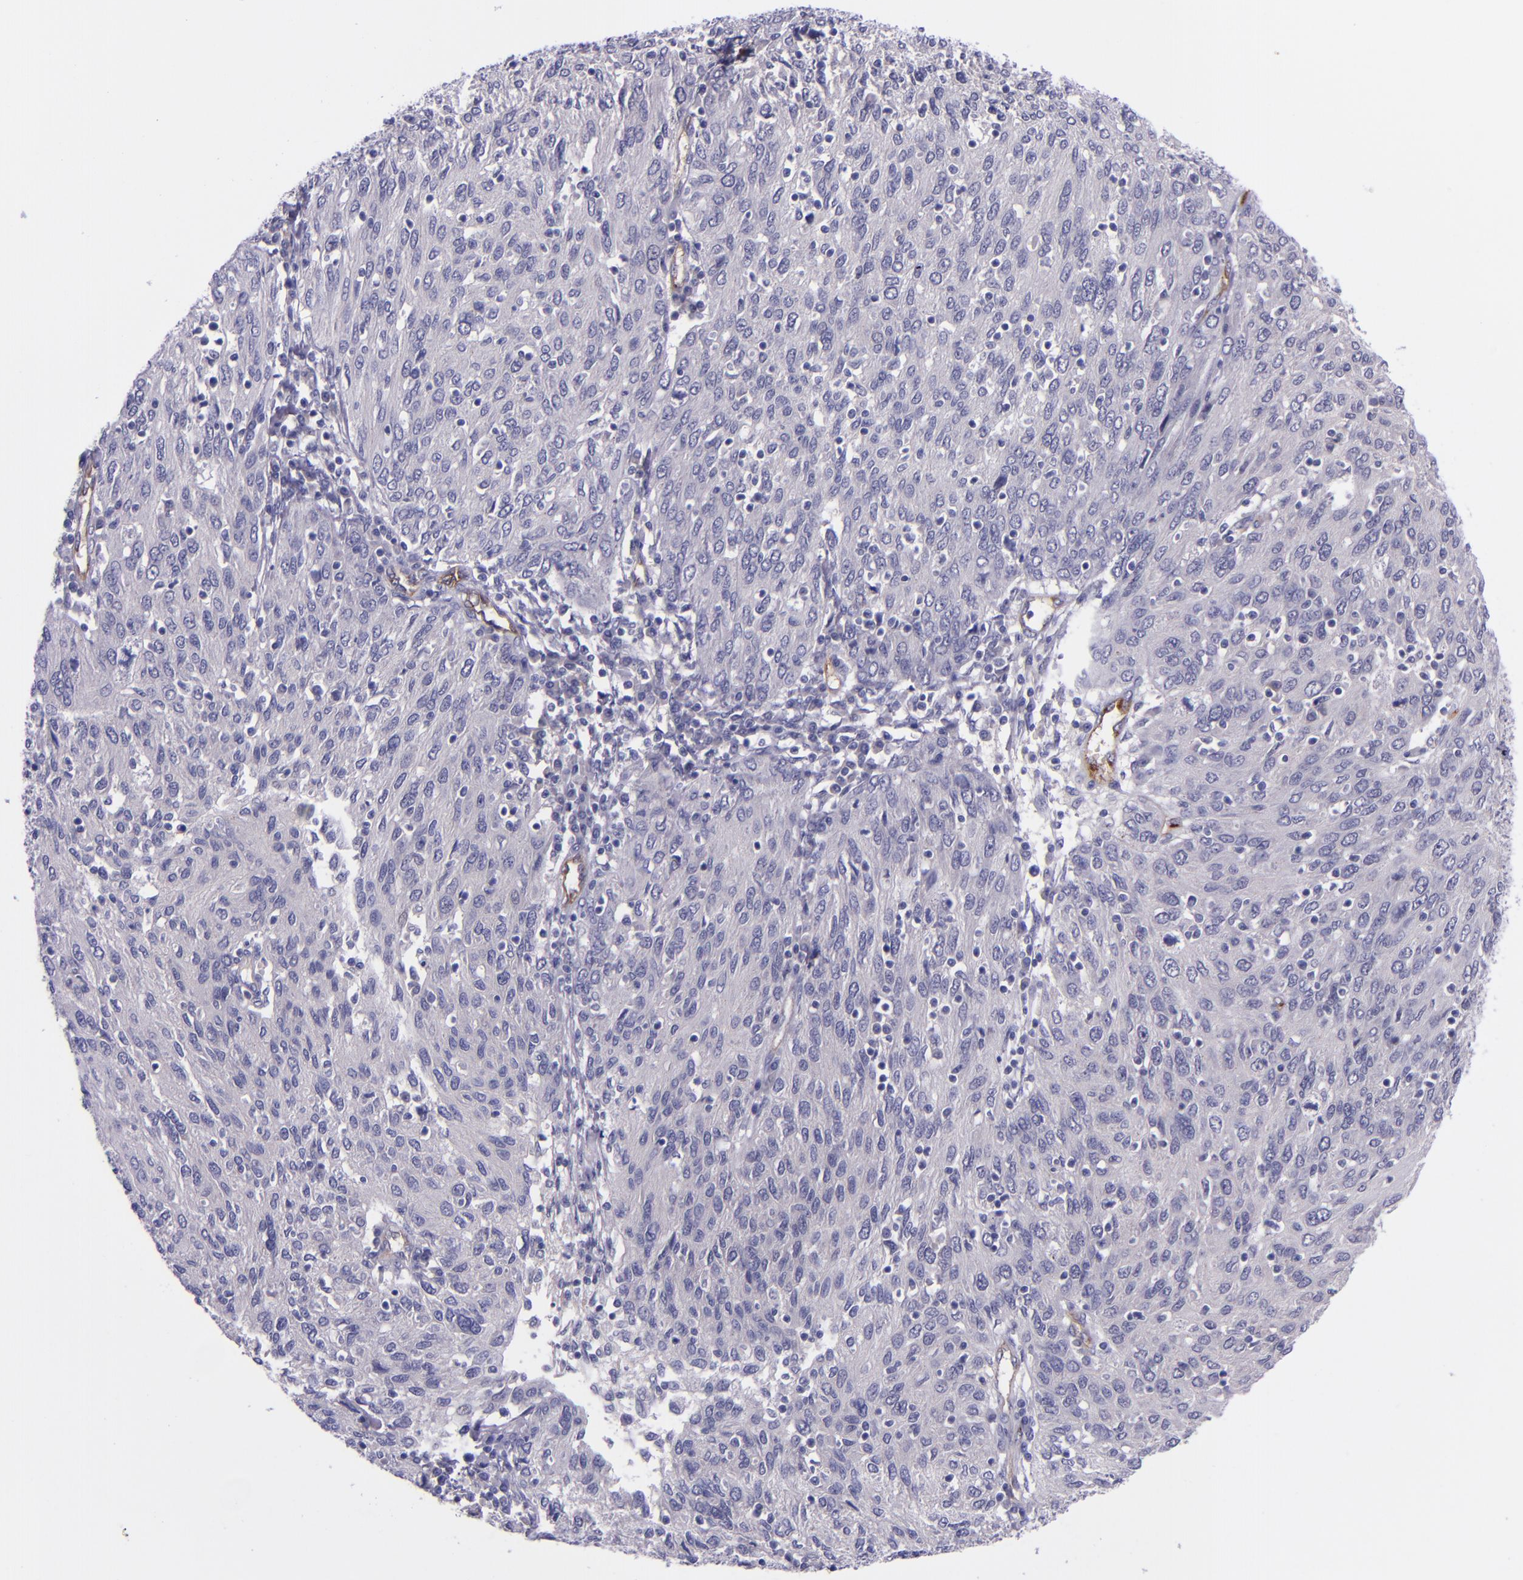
{"staining": {"intensity": "negative", "quantity": "none", "location": "none"}, "tissue": "ovarian cancer", "cell_type": "Tumor cells", "image_type": "cancer", "snomed": [{"axis": "morphology", "description": "Carcinoma, endometroid"}, {"axis": "topography", "description": "Ovary"}], "caption": "Immunohistochemical staining of human ovarian endometroid carcinoma displays no significant expression in tumor cells.", "gene": "NOS3", "patient": {"sex": "female", "age": 50}}